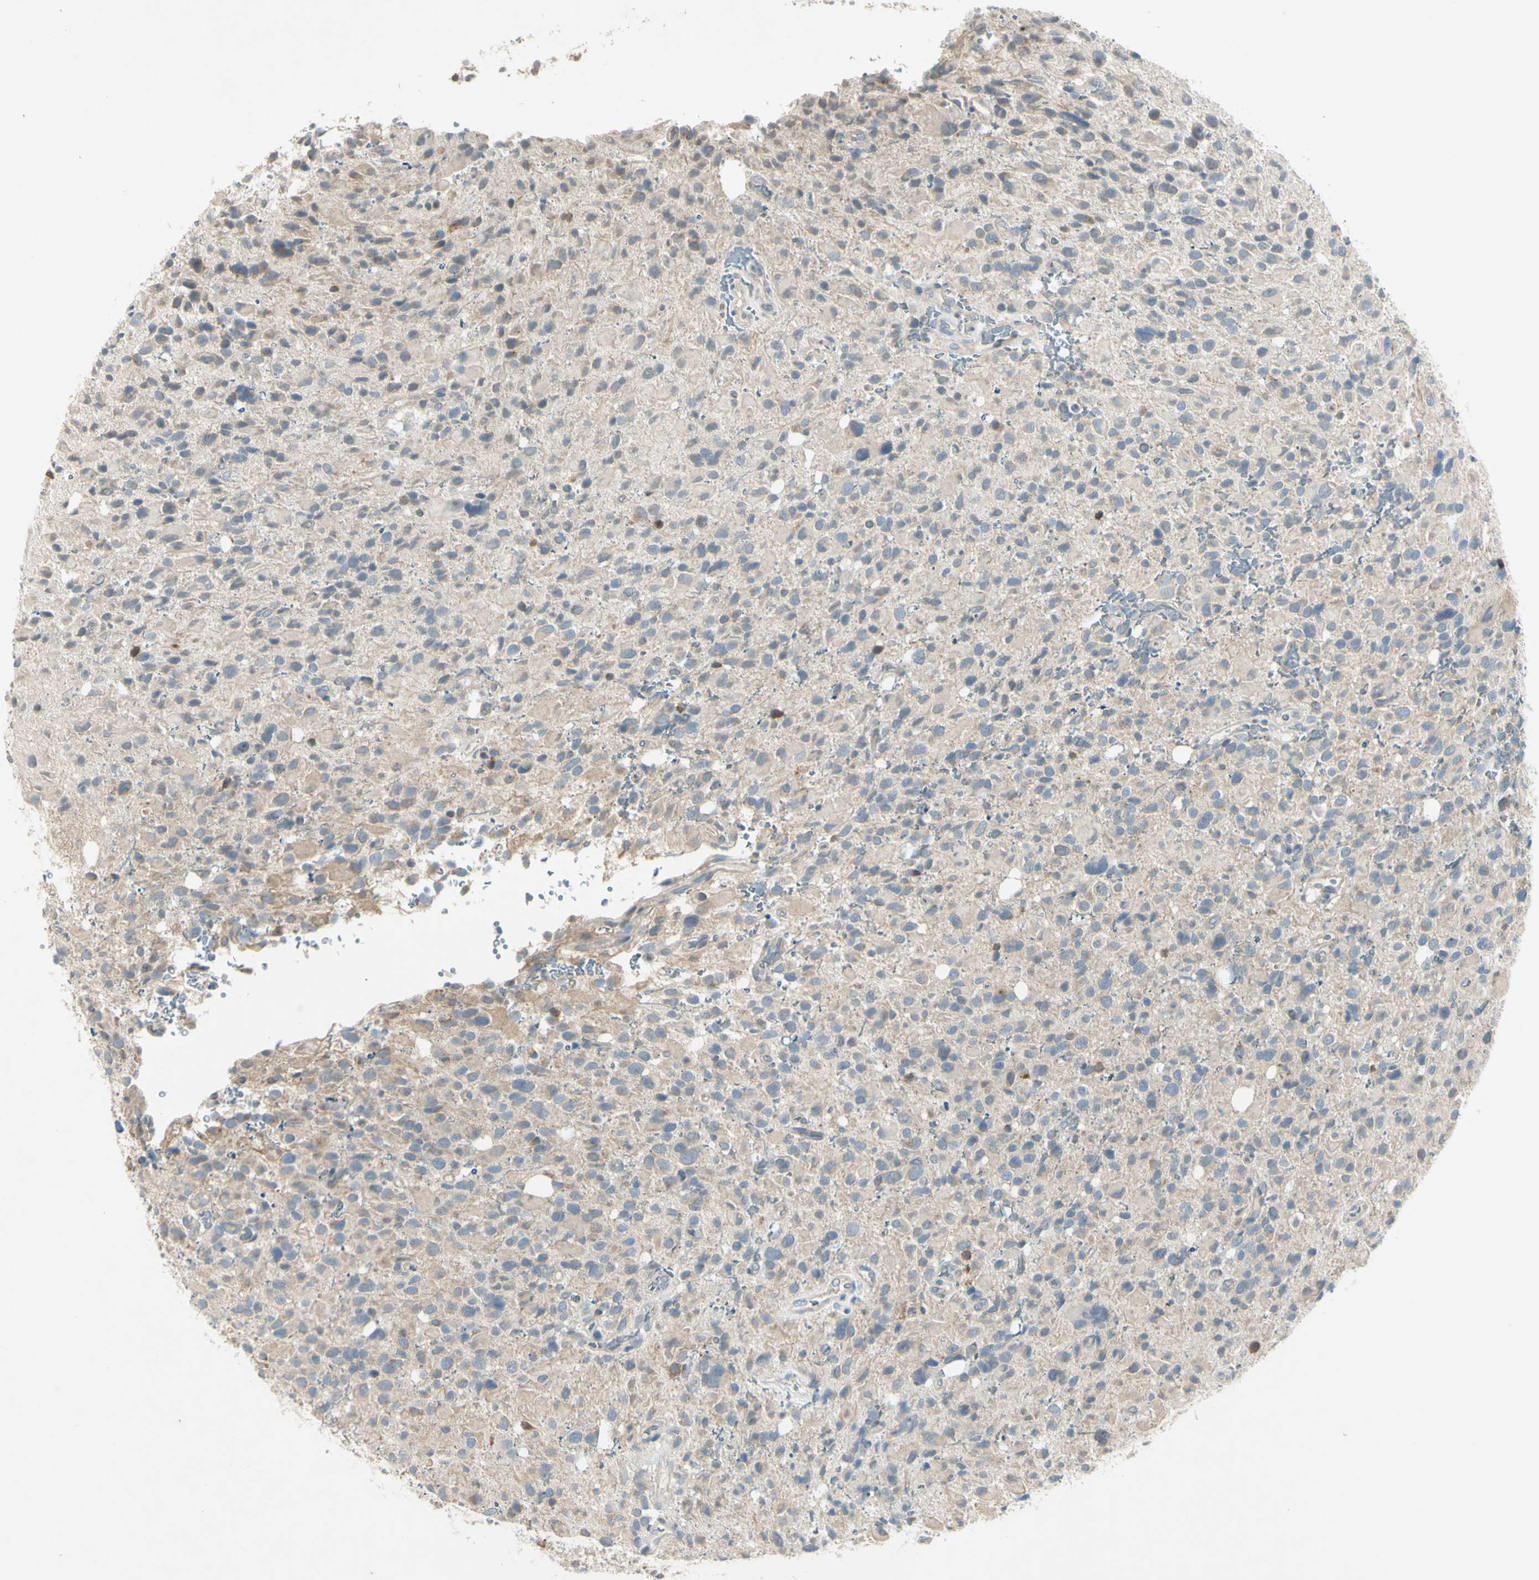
{"staining": {"intensity": "negative", "quantity": "none", "location": "none"}, "tissue": "glioma", "cell_type": "Tumor cells", "image_type": "cancer", "snomed": [{"axis": "morphology", "description": "Glioma, malignant, High grade"}, {"axis": "topography", "description": "Brain"}], "caption": "This is an IHC histopathology image of human glioma. There is no expression in tumor cells.", "gene": "AATK", "patient": {"sex": "male", "age": 48}}